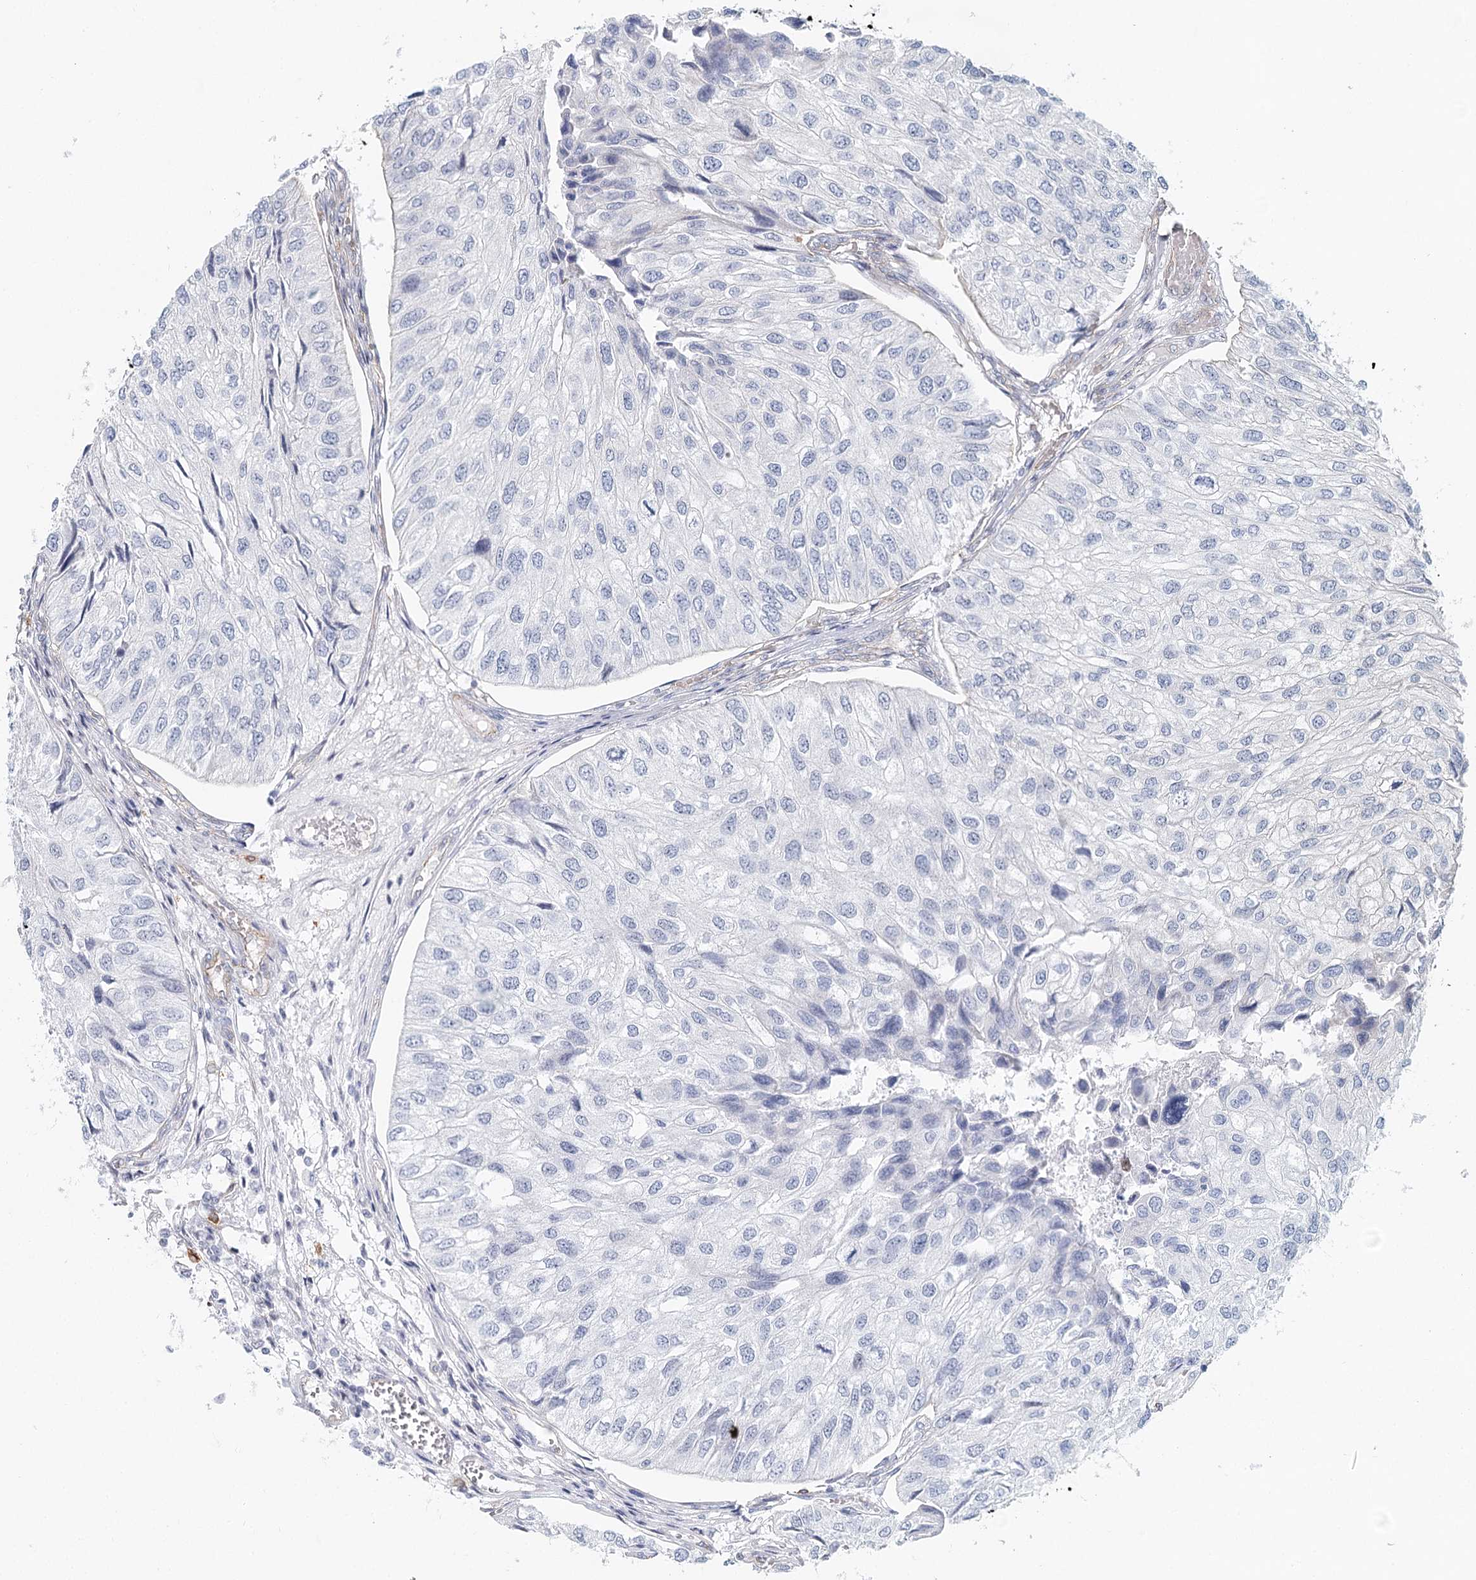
{"staining": {"intensity": "negative", "quantity": "none", "location": "none"}, "tissue": "urothelial cancer", "cell_type": "Tumor cells", "image_type": "cancer", "snomed": [{"axis": "morphology", "description": "Urothelial carcinoma, Low grade"}, {"axis": "topography", "description": "Urinary bladder"}], "caption": "The histopathology image reveals no staining of tumor cells in urothelial carcinoma (low-grade).", "gene": "ZFYVE28", "patient": {"sex": "female", "age": 89}}